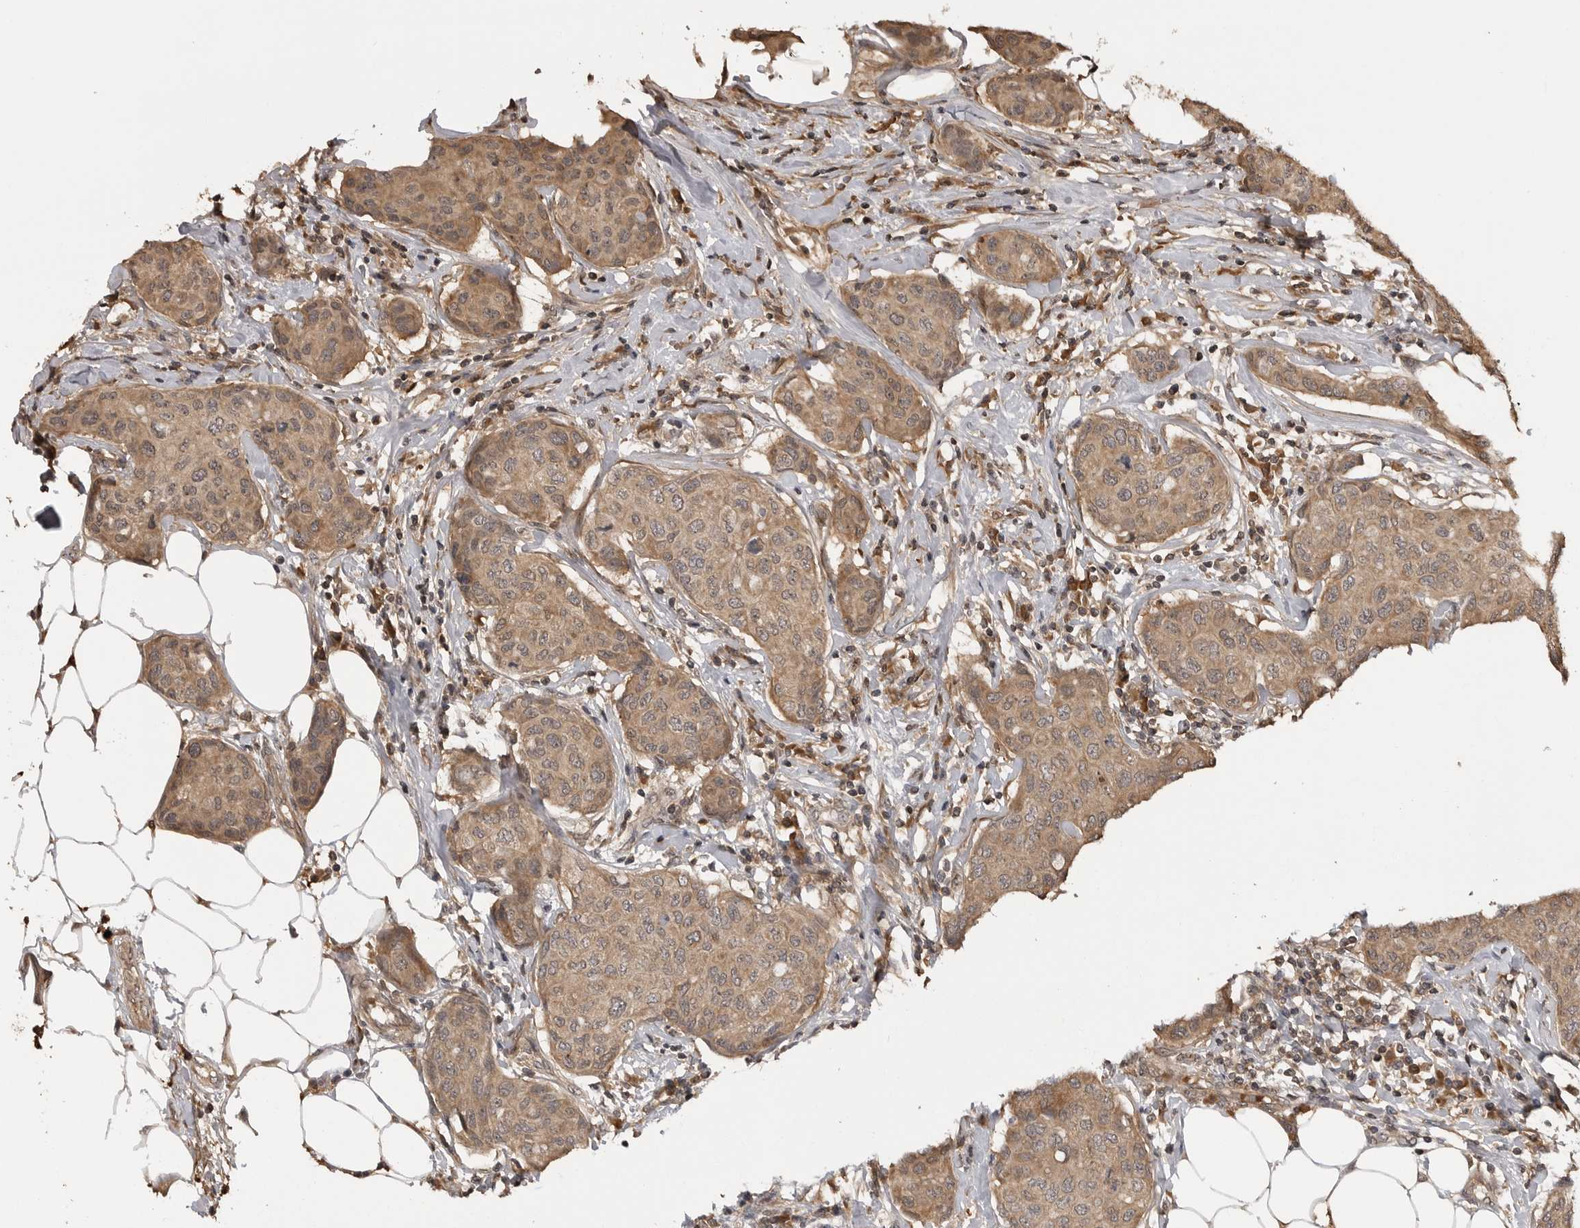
{"staining": {"intensity": "moderate", "quantity": ">75%", "location": "cytoplasmic/membranous"}, "tissue": "breast cancer", "cell_type": "Tumor cells", "image_type": "cancer", "snomed": [{"axis": "morphology", "description": "Duct carcinoma"}, {"axis": "topography", "description": "Breast"}], "caption": "There is medium levels of moderate cytoplasmic/membranous positivity in tumor cells of breast cancer, as demonstrated by immunohistochemical staining (brown color).", "gene": "AKAP7", "patient": {"sex": "female", "age": 80}}